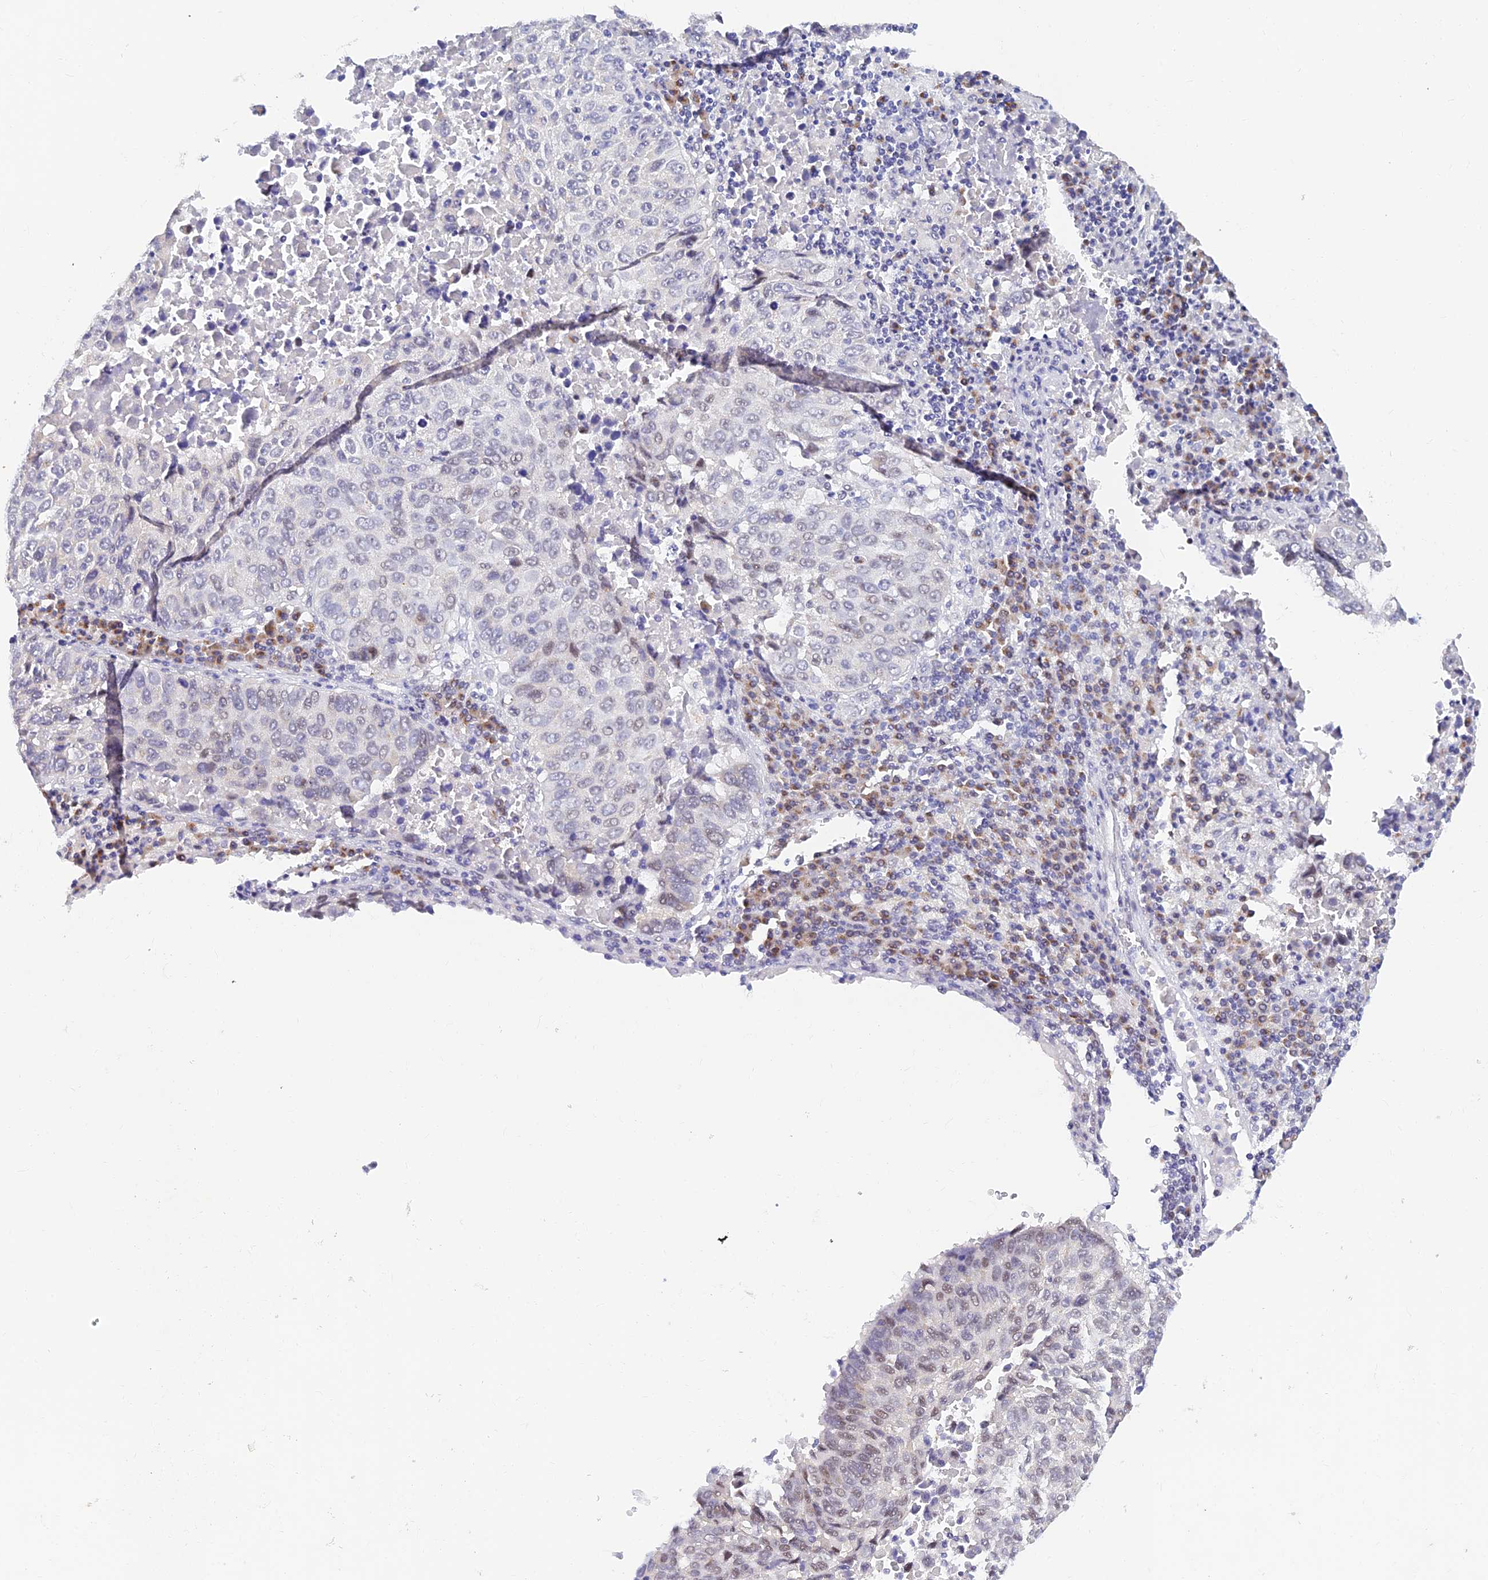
{"staining": {"intensity": "negative", "quantity": "none", "location": "none"}, "tissue": "lung cancer", "cell_type": "Tumor cells", "image_type": "cancer", "snomed": [{"axis": "morphology", "description": "Squamous cell carcinoma, NOS"}, {"axis": "topography", "description": "Lung"}], "caption": "Tumor cells are negative for protein expression in human lung cancer.", "gene": "INKA1", "patient": {"sex": "male", "age": 73}}